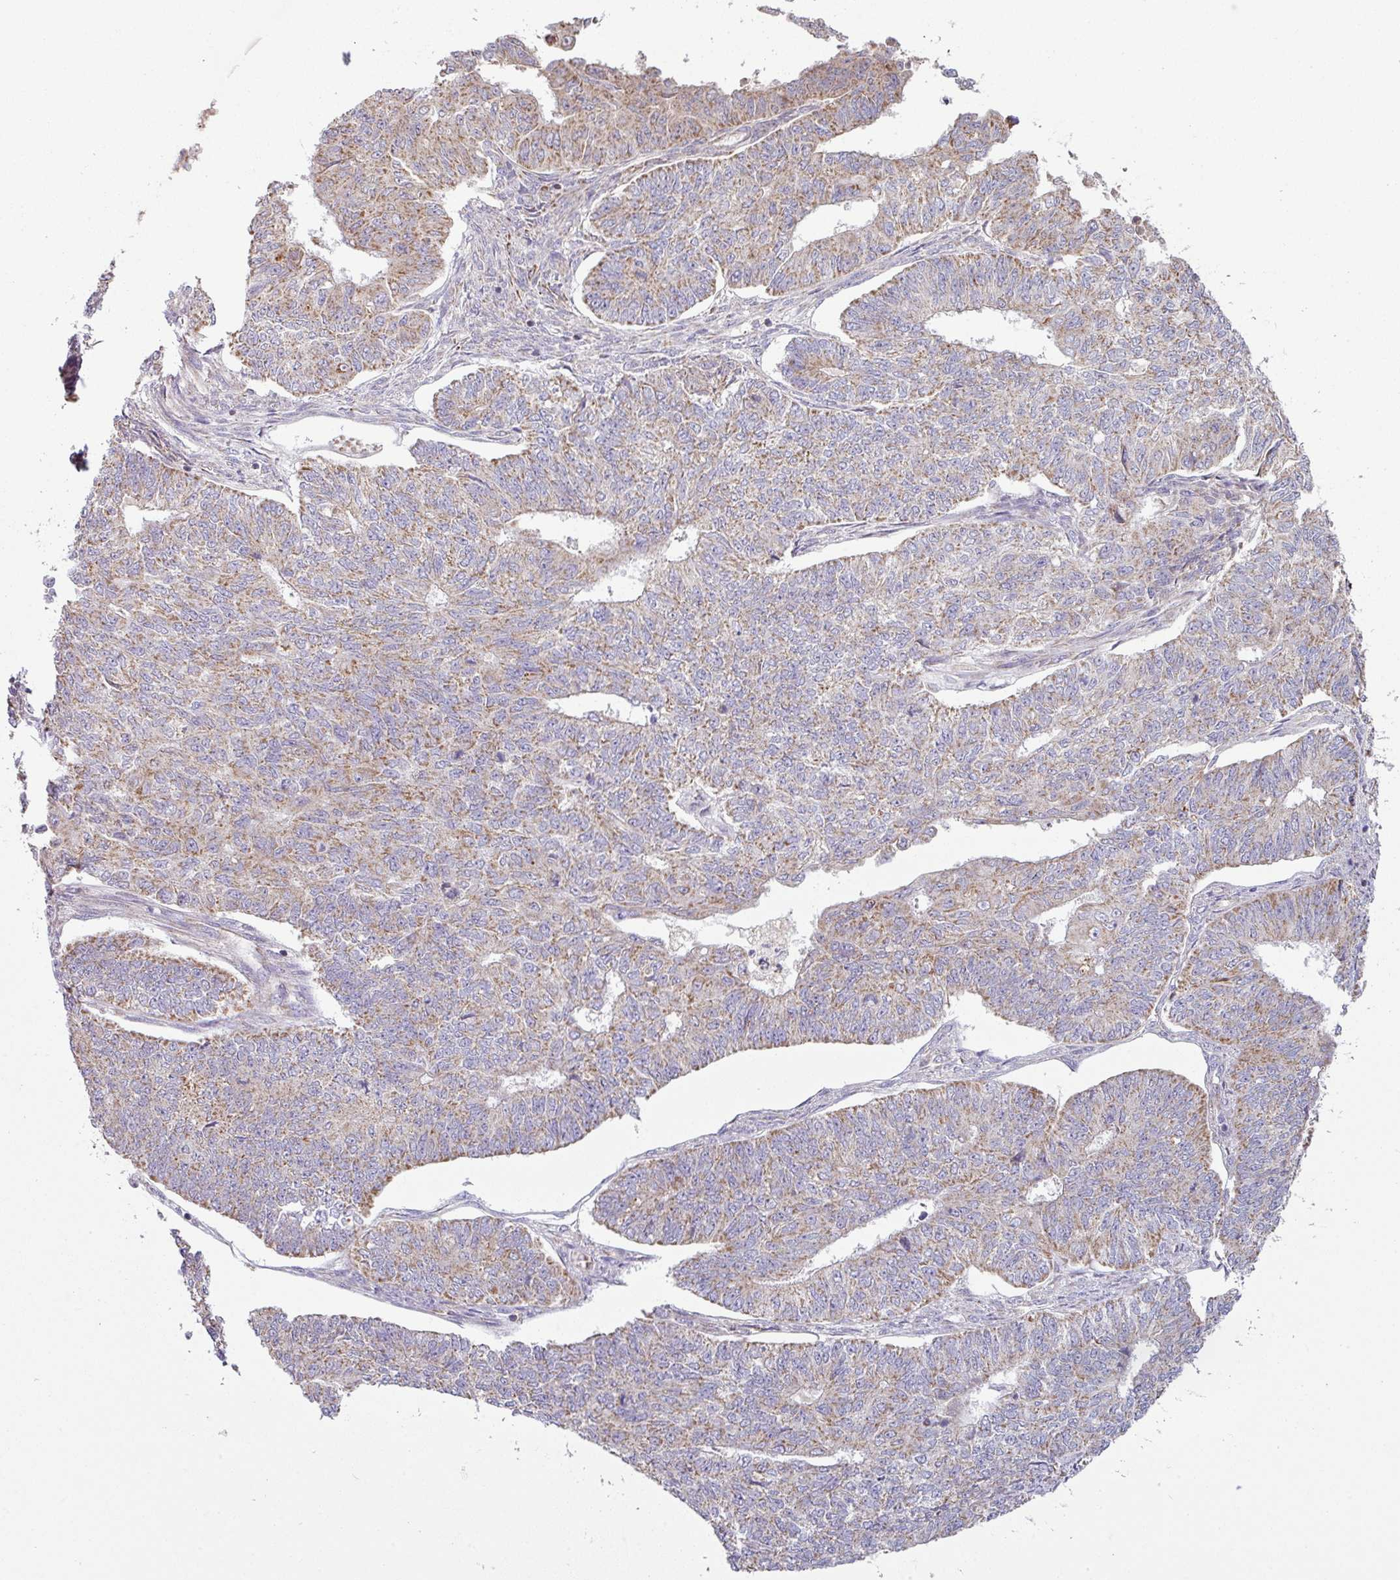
{"staining": {"intensity": "weak", "quantity": ">75%", "location": "cytoplasmic/membranous"}, "tissue": "endometrial cancer", "cell_type": "Tumor cells", "image_type": "cancer", "snomed": [{"axis": "morphology", "description": "Adenocarcinoma, NOS"}, {"axis": "topography", "description": "Endometrium"}], "caption": "High-magnification brightfield microscopy of adenocarcinoma (endometrial) stained with DAB (3,3'-diaminobenzidine) (brown) and counterstained with hematoxylin (blue). tumor cells exhibit weak cytoplasmic/membranous positivity is identified in about>75% of cells.", "gene": "LRRC9", "patient": {"sex": "female", "age": 32}}